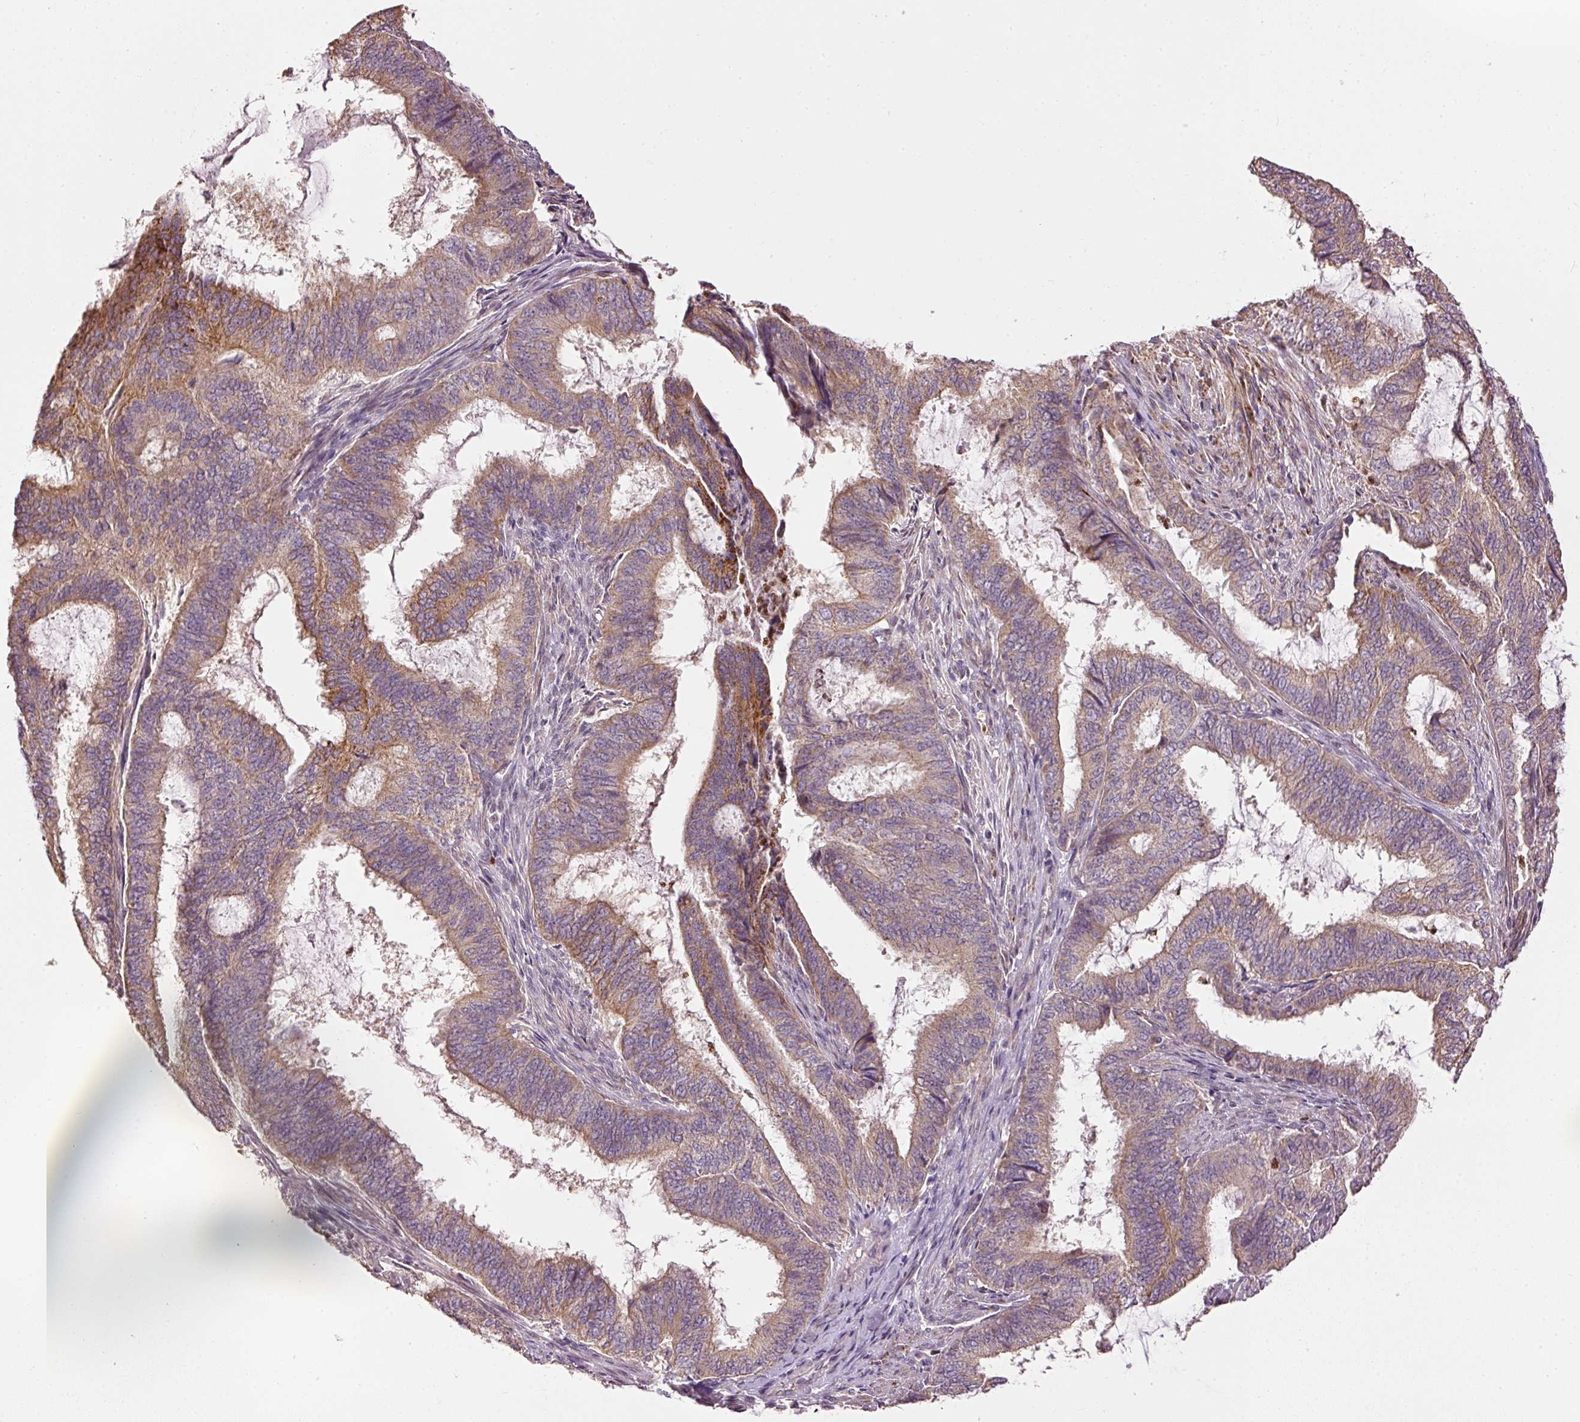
{"staining": {"intensity": "weak", "quantity": ">75%", "location": "cytoplasmic/membranous"}, "tissue": "endometrial cancer", "cell_type": "Tumor cells", "image_type": "cancer", "snomed": [{"axis": "morphology", "description": "Adenocarcinoma, NOS"}, {"axis": "topography", "description": "Endometrium"}], "caption": "Tumor cells reveal weak cytoplasmic/membranous staining in about >75% of cells in adenocarcinoma (endometrial).", "gene": "MTHFD1L", "patient": {"sex": "female", "age": 51}}